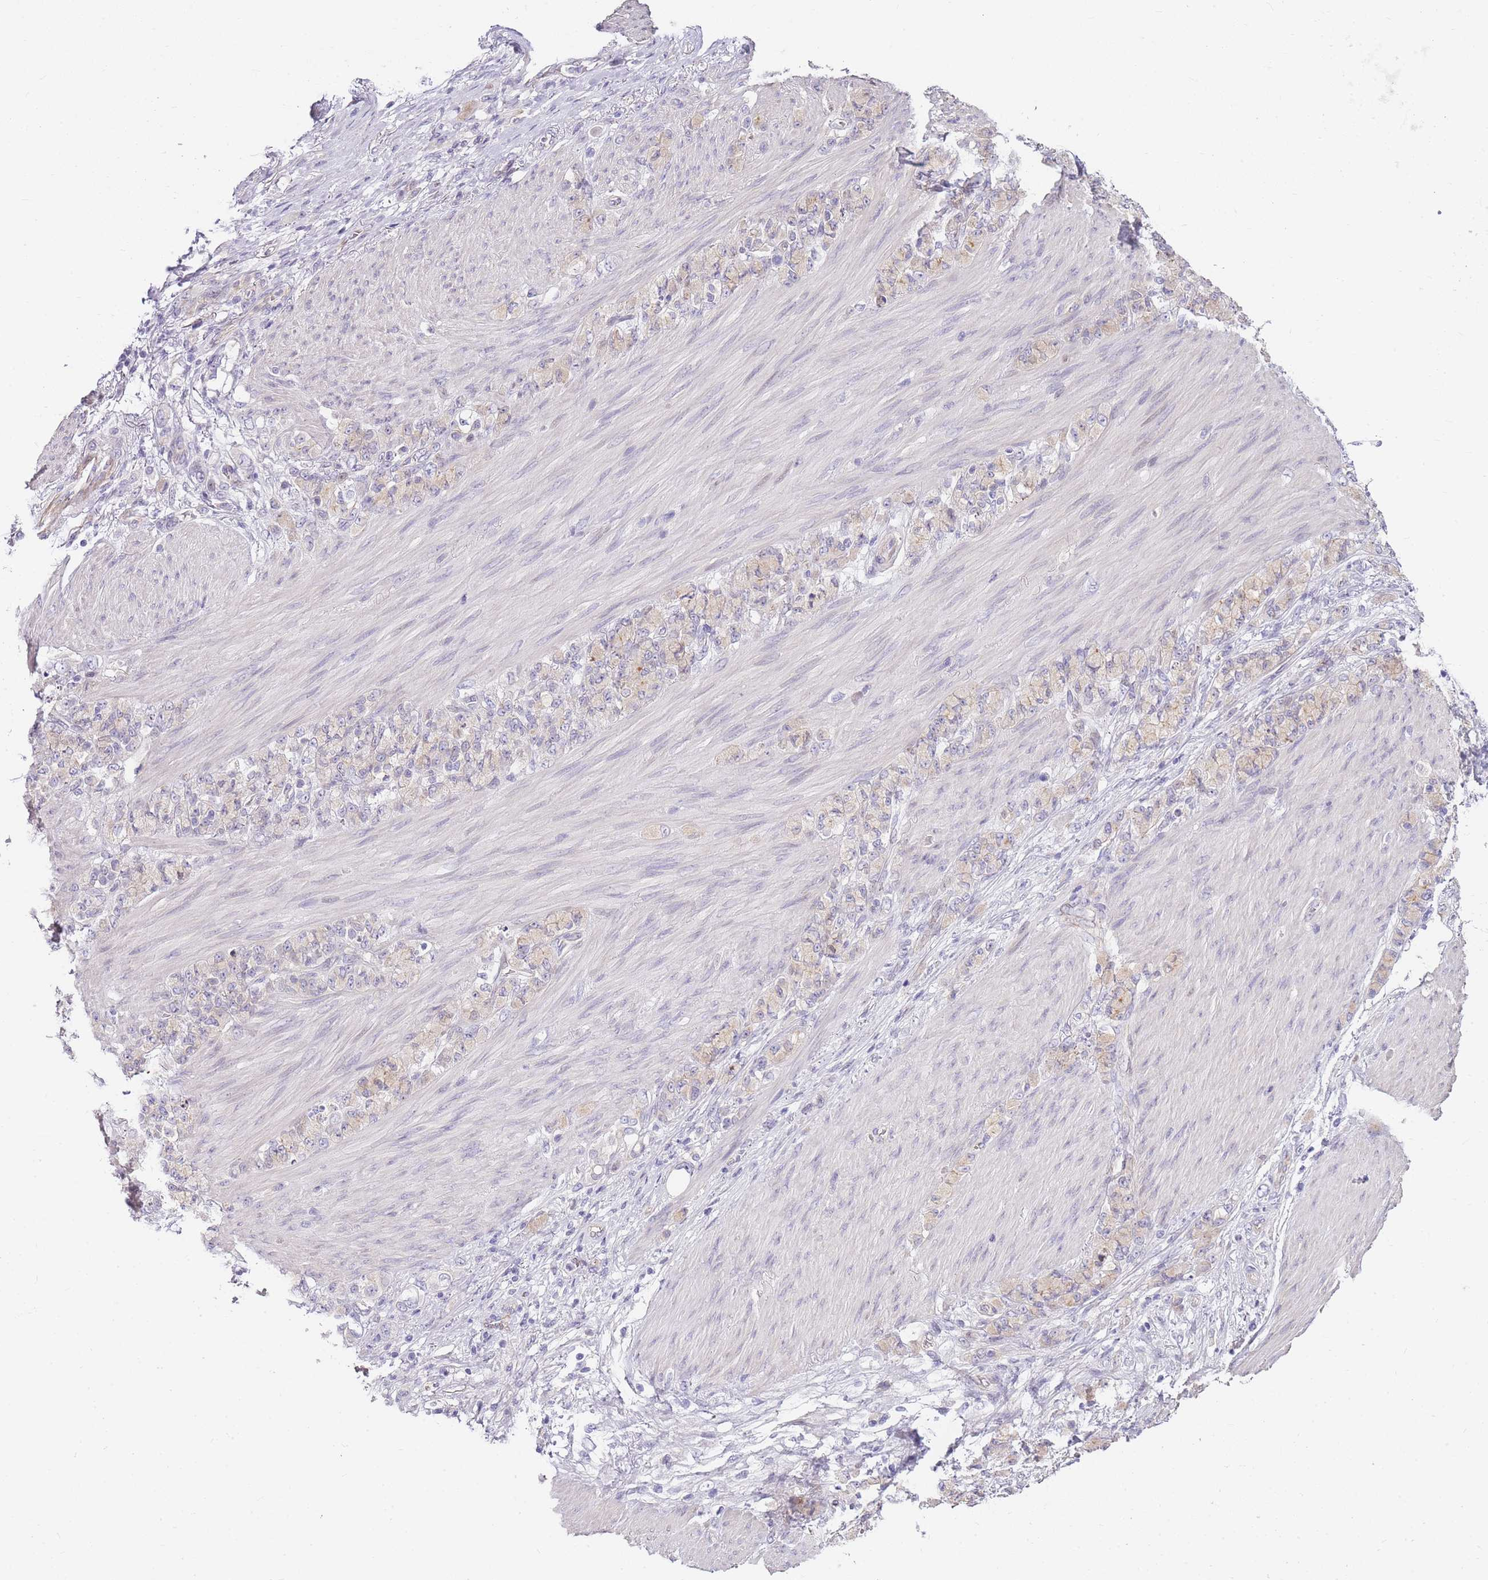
{"staining": {"intensity": "weak", "quantity": "<25%", "location": "cytoplasmic/membranous"}, "tissue": "stomach cancer", "cell_type": "Tumor cells", "image_type": "cancer", "snomed": [{"axis": "morphology", "description": "Normal tissue, NOS"}, {"axis": "morphology", "description": "Adenocarcinoma, NOS"}, {"axis": "topography", "description": "Stomach"}], "caption": "Tumor cells are negative for protein expression in human adenocarcinoma (stomach).", "gene": "CLBA1", "patient": {"sex": "female", "age": 79}}